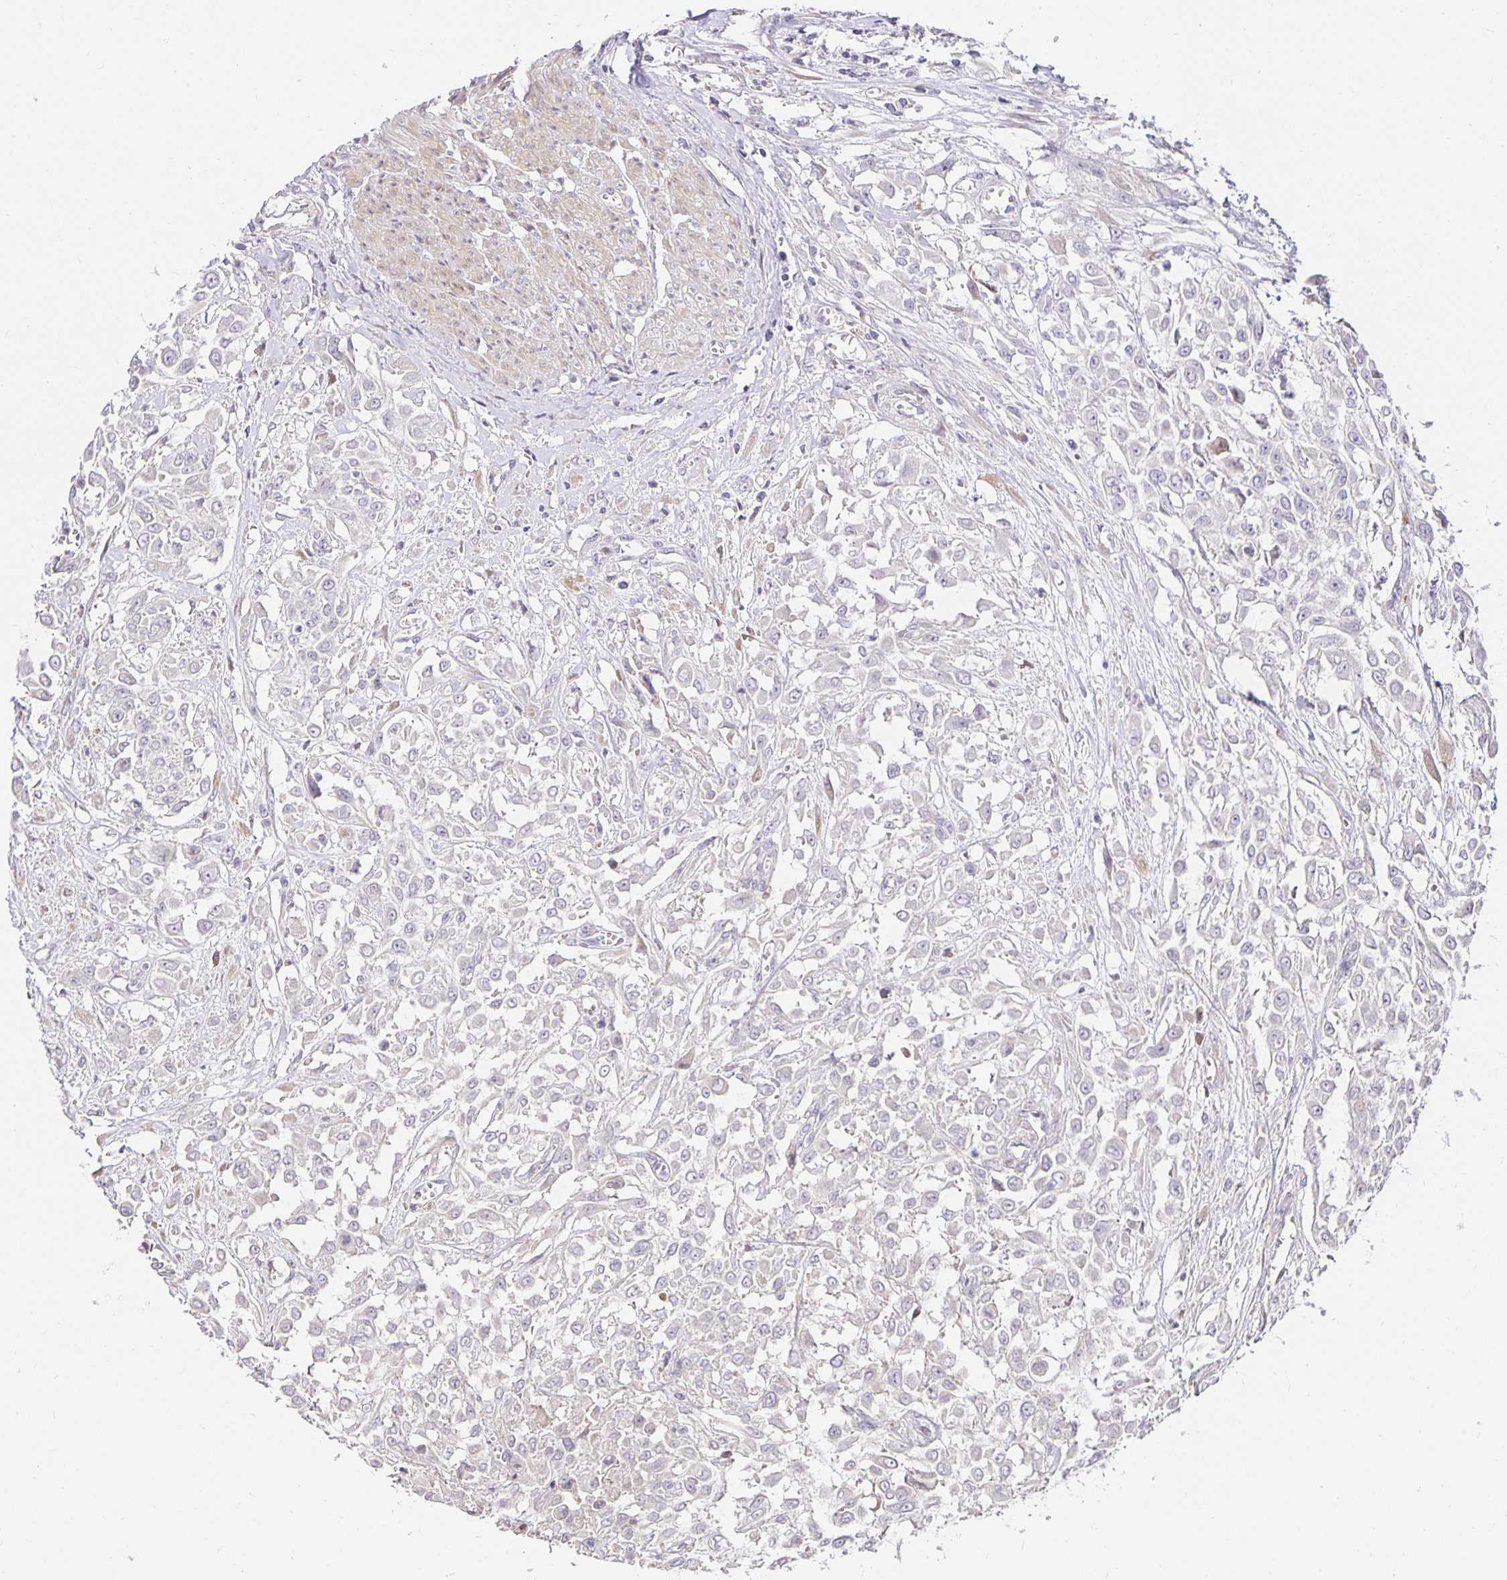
{"staining": {"intensity": "negative", "quantity": "none", "location": "none"}, "tissue": "urothelial cancer", "cell_type": "Tumor cells", "image_type": "cancer", "snomed": [{"axis": "morphology", "description": "Urothelial carcinoma, High grade"}, {"axis": "topography", "description": "Urinary bladder"}], "caption": "Urothelial cancer was stained to show a protein in brown. There is no significant expression in tumor cells. Nuclei are stained in blue.", "gene": "TJP3", "patient": {"sex": "male", "age": 57}}